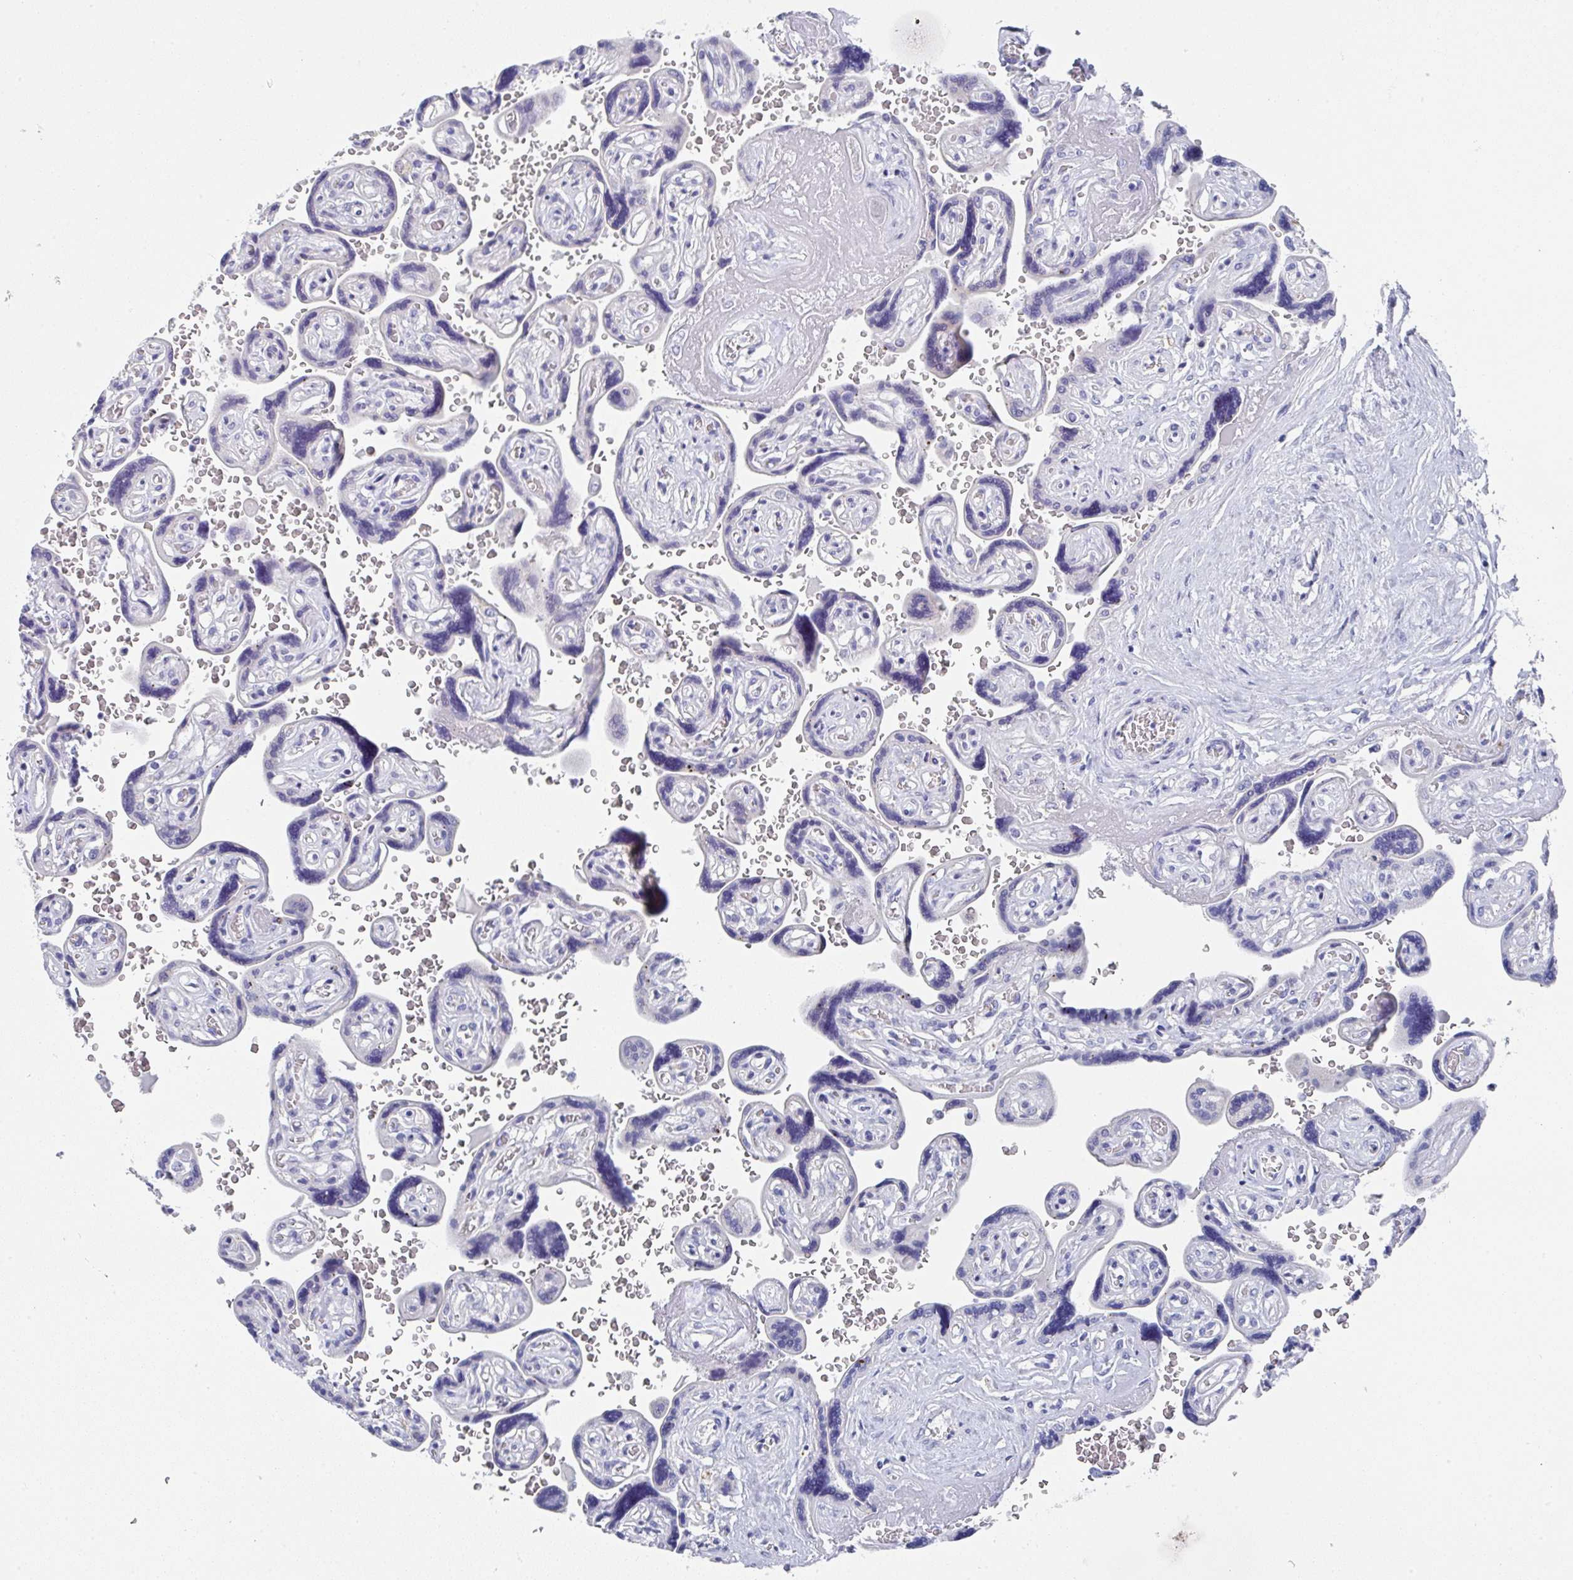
{"staining": {"intensity": "negative", "quantity": "none", "location": "none"}, "tissue": "placenta", "cell_type": "Trophoblastic cells", "image_type": "normal", "snomed": [{"axis": "morphology", "description": "Normal tissue, NOS"}, {"axis": "topography", "description": "Placenta"}], "caption": "DAB (3,3'-diaminobenzidine) immunohistochemical staining of normal placenta shows no significant expression in trophoblastic cells.", "gene": "TNFRSF8", "patient": {"sex": "female", "age": 32}}